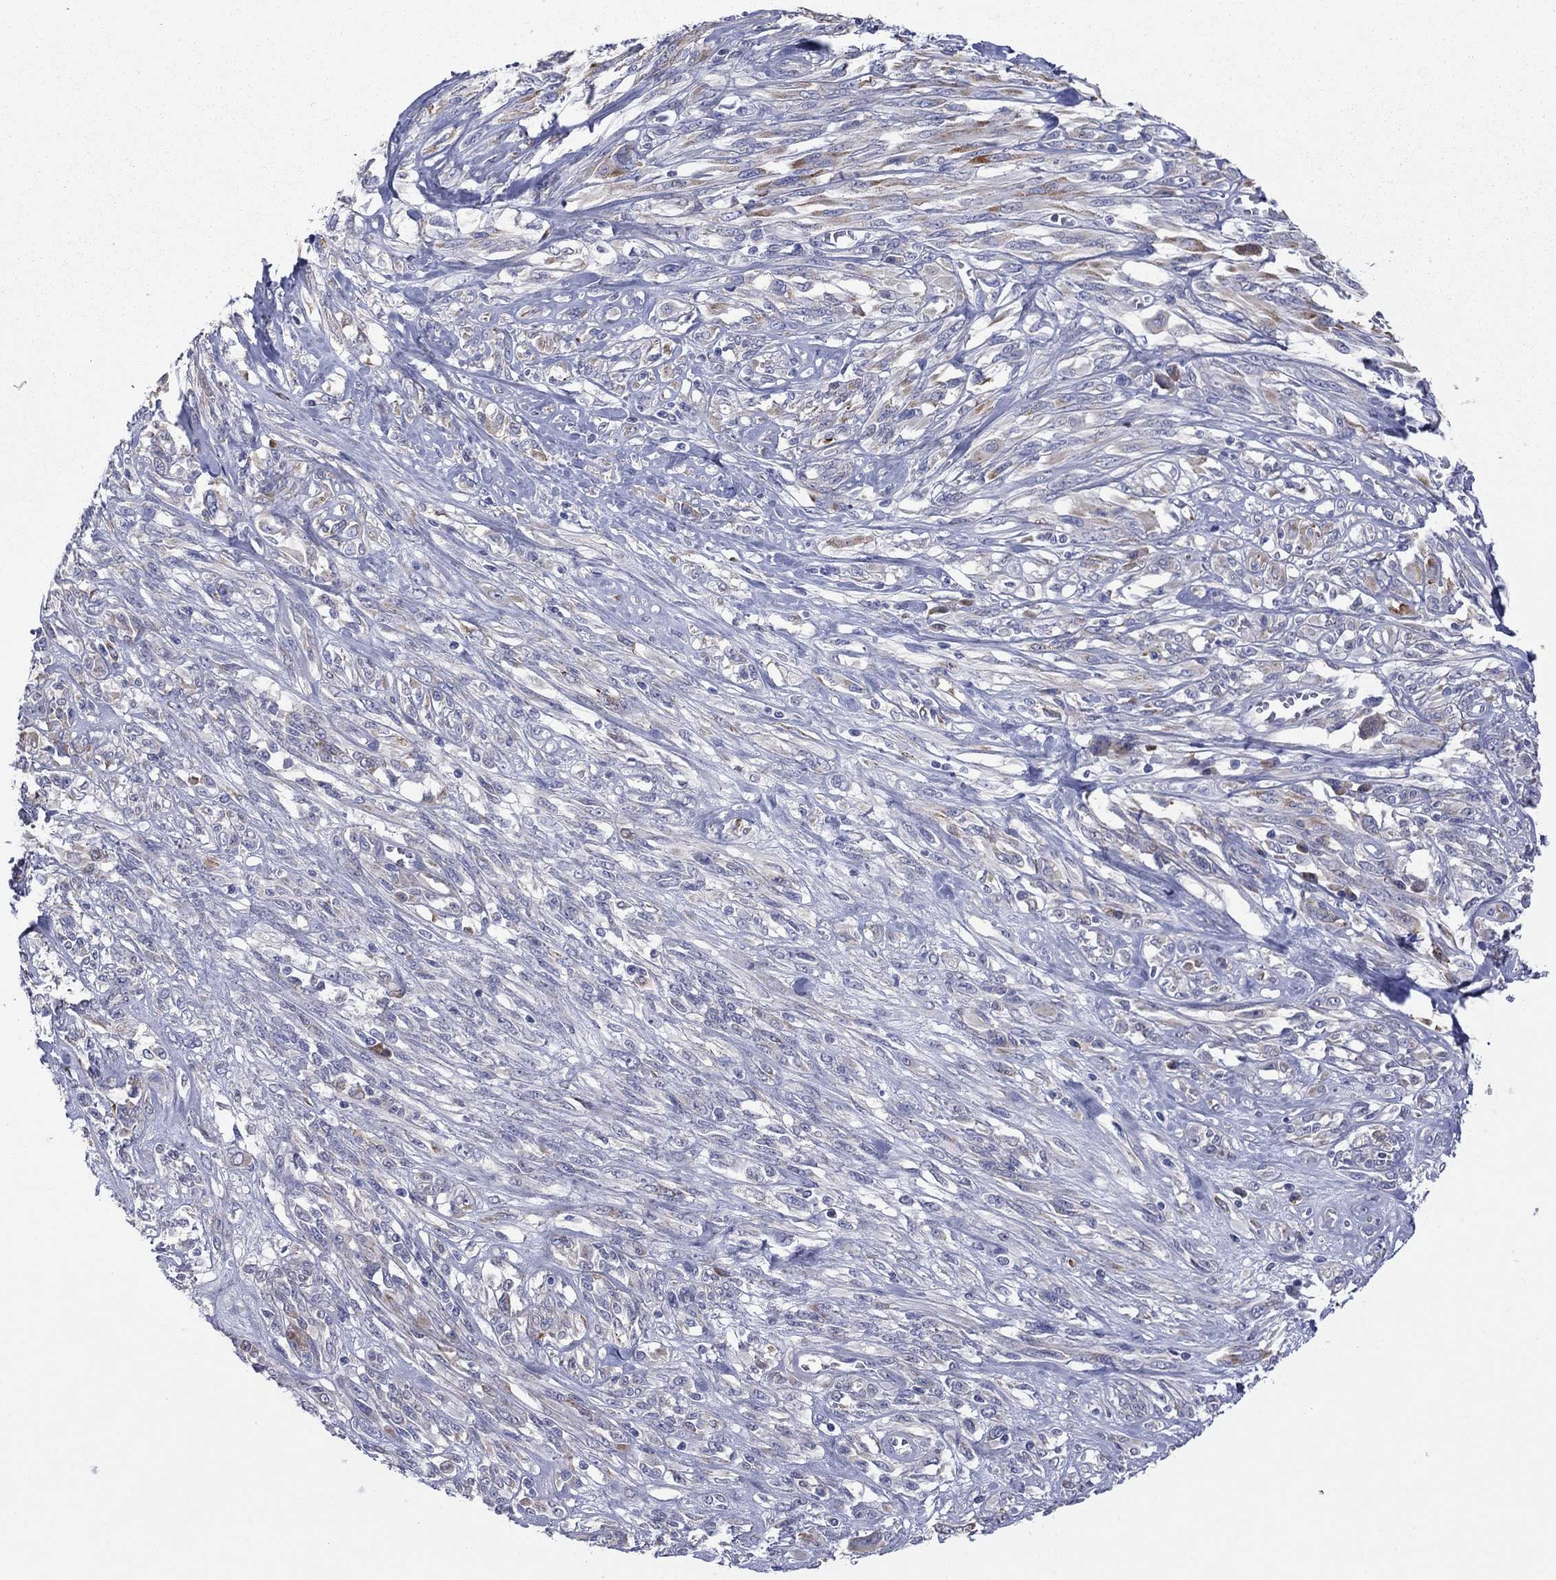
{"staining": {"intensity": "negative", "quantity": "none", "location": "none"}, "tissue": "melanoma", "cell_type": "Tumor cells", "image_type": "cancer", "snomed": [{"axis": "morphology", "description": "Malignant melanoma, NOS"}, {"axis": "topography", "description": "Skin"}], "caption": "Immunohistochemical staining of malignant melanoma reveals no significant positivity in tumor cells. Nuclei are stained in blue.", "gene": "TMPRSS11A", "patient": {"sex": "female", "age": 91}}